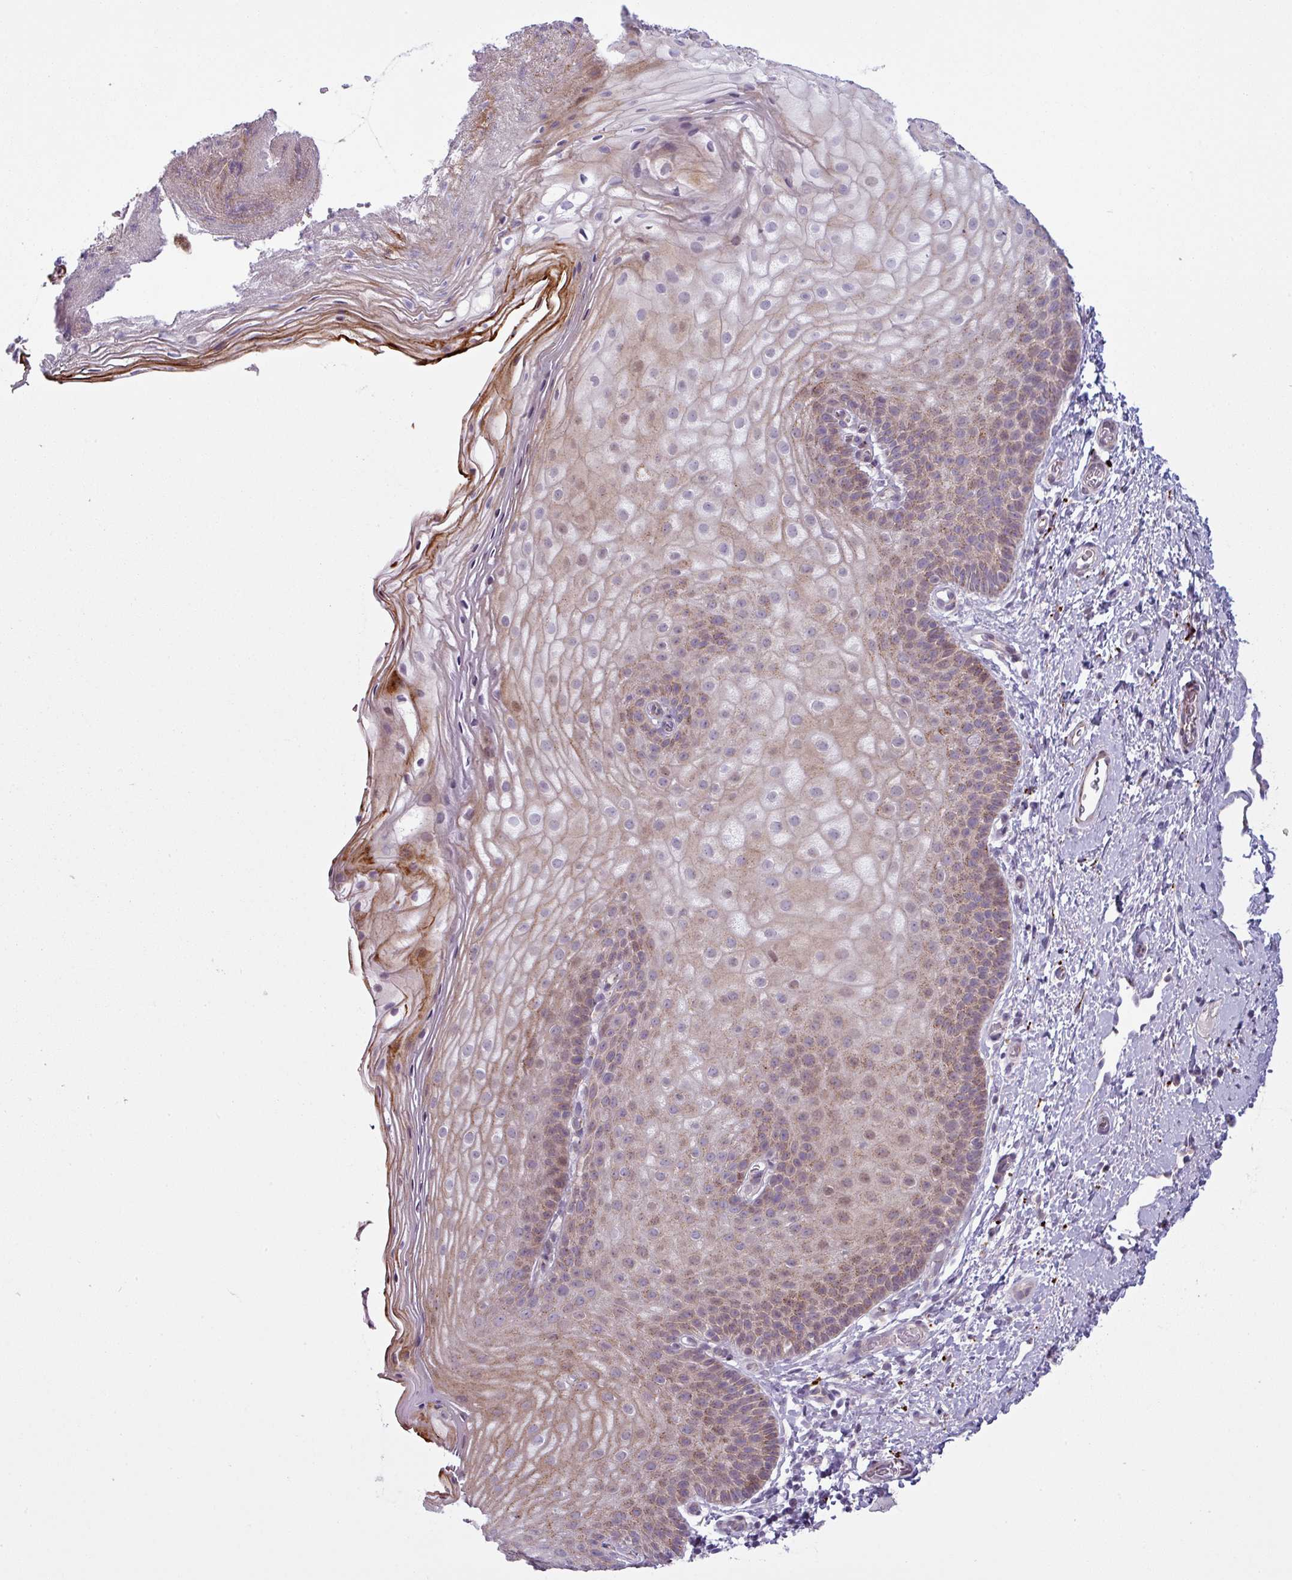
{"staining": {"intensity": "moderate", "quantity": ">75%", "location": "cytoplasmic/membranous"}, "tissue": "skin", "cell_type": "Epidermal cells", "image_type": "normal", "snomed": [{"axis": "morphology", "description": "Normal tissue, NOS"}, {"axis": "topography", "description": "Anal"}], "caption": "An image showing moderate cytoplasmic/membranous expression in approximately >75% of epidermal cells in unremarkable skin, as visualized by brown immunohistochemical staining.", "gene": "MAP7D2", "patient": {"sex": "female", "age": 40}}